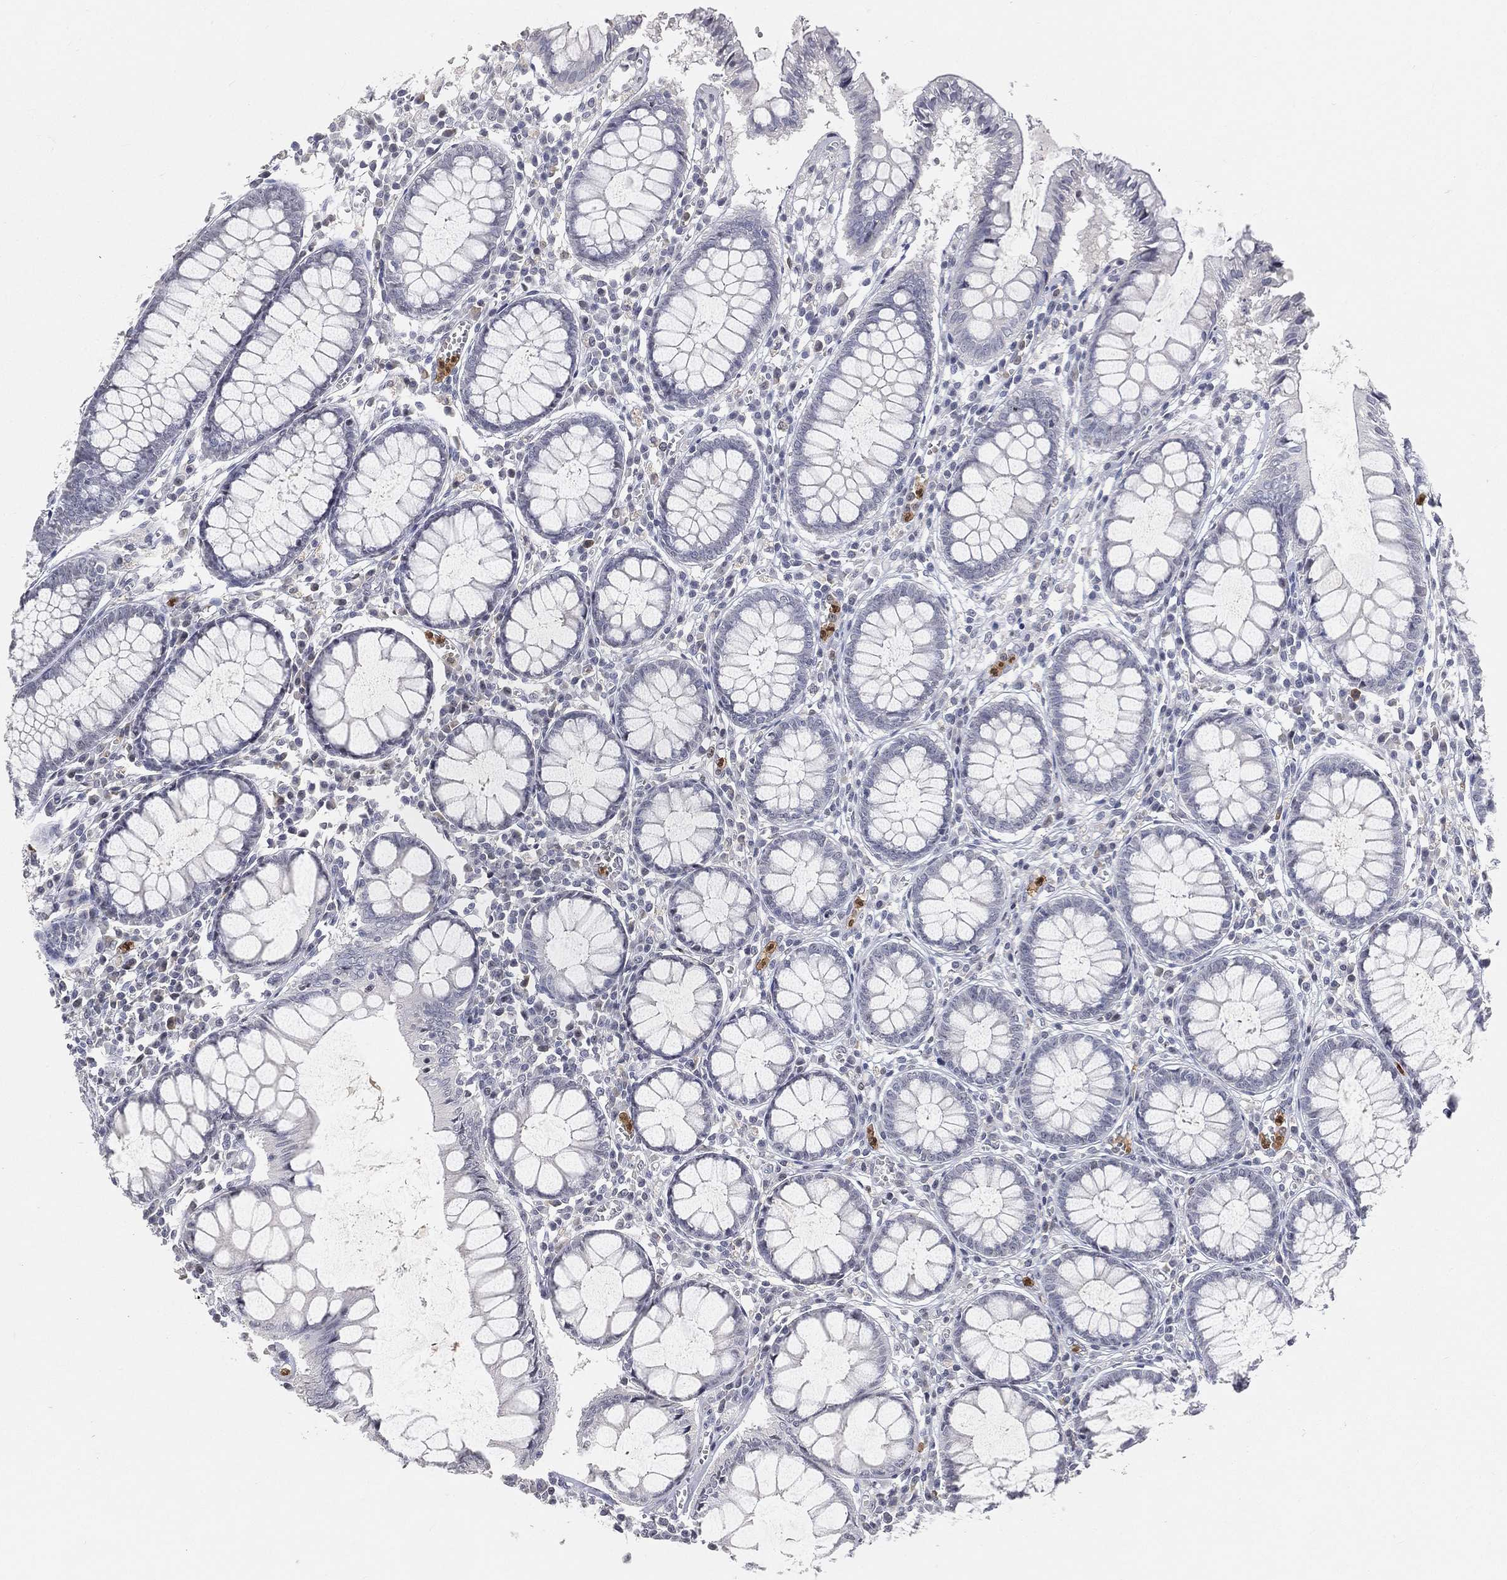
{"staining": {"intensity": "negative", "quantity": "none", "location": "none"}, "tissue": "colon", "cell_type": "Endothelial cells", "image_type": "normal", "snomed": [{"axis": "morphology", "description": "Normal tissue, NOS"}, {"axis": "topography", "description": "Colon"}], "caption": "Immunohistochemistry micrograph of benign colon: human colon stained with DAB reveals no significant protein expression in endothelial cells. (DAB (3,3'-diaminobenzidine) immunohistochemistry visualized using brightfield microscopy, high magnification).", "gene": "ARG1", "patient": {"sex": "male", "age": 65}}